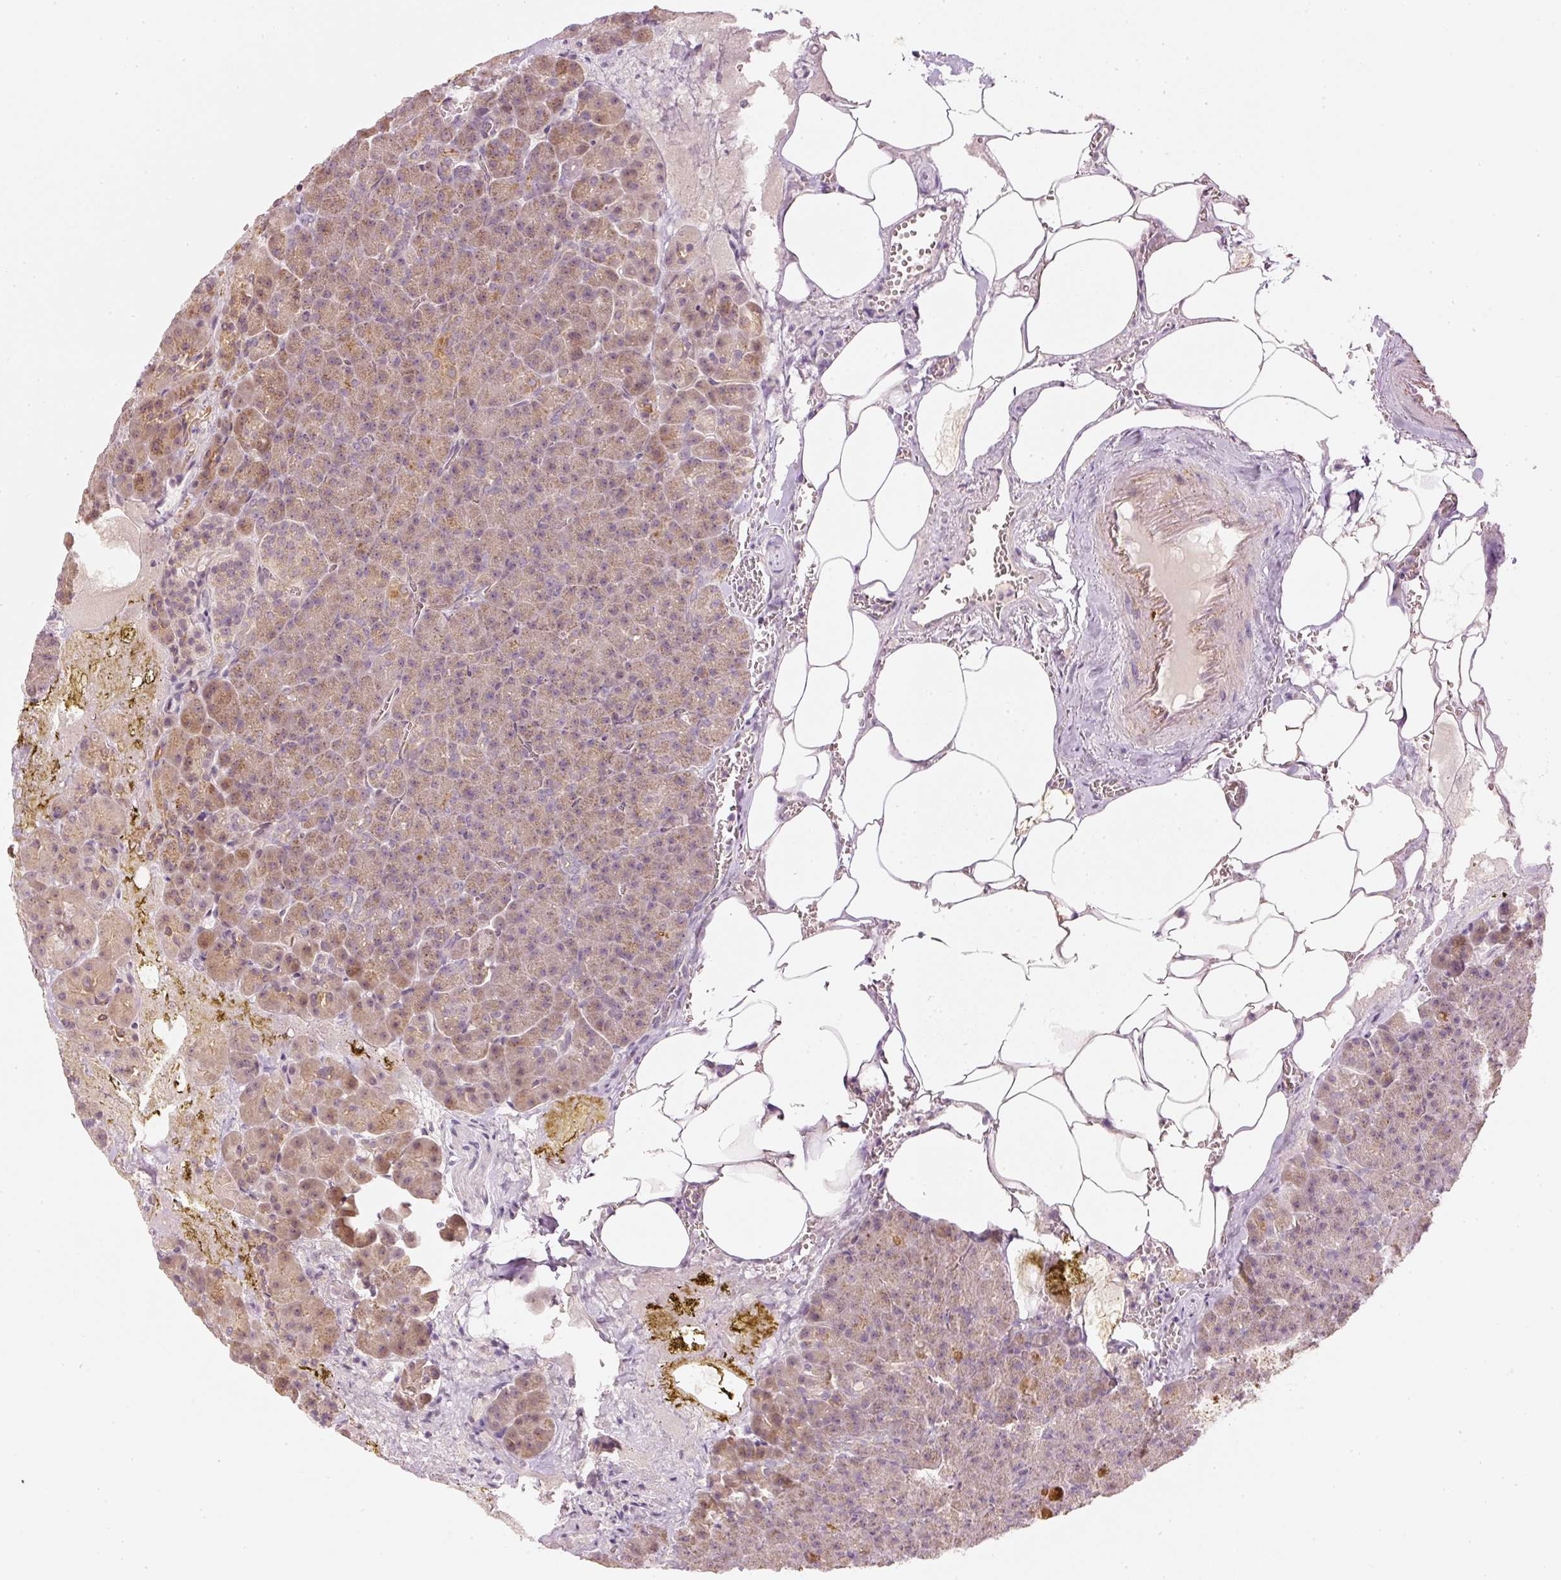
{"staining": {"intensity": "moderate", "quantity": ">75%", "location": "cytoplasmic/membranous"}, "tissue": "pancreas", "cell_type": "Exocrine glandular cells", "image_type": "normal", "snomed": [{"axis": "morphology", "description": "Normal tissue, NOS"}, {"axis": "topography", "description": "Pancreas"}], "caption": "Exocrine glandular cells display moderate cytoplasmic/membranous positivity in approximately >75% of cells in benign pancreas. The staining was performed using DAB to visualize the protein expression in brown, while the nuclei were stained in blue with hematoxylin (Magnification: 20x).", "gene": "CDC20B", "patient": {"sex": "female", "age": 74}}